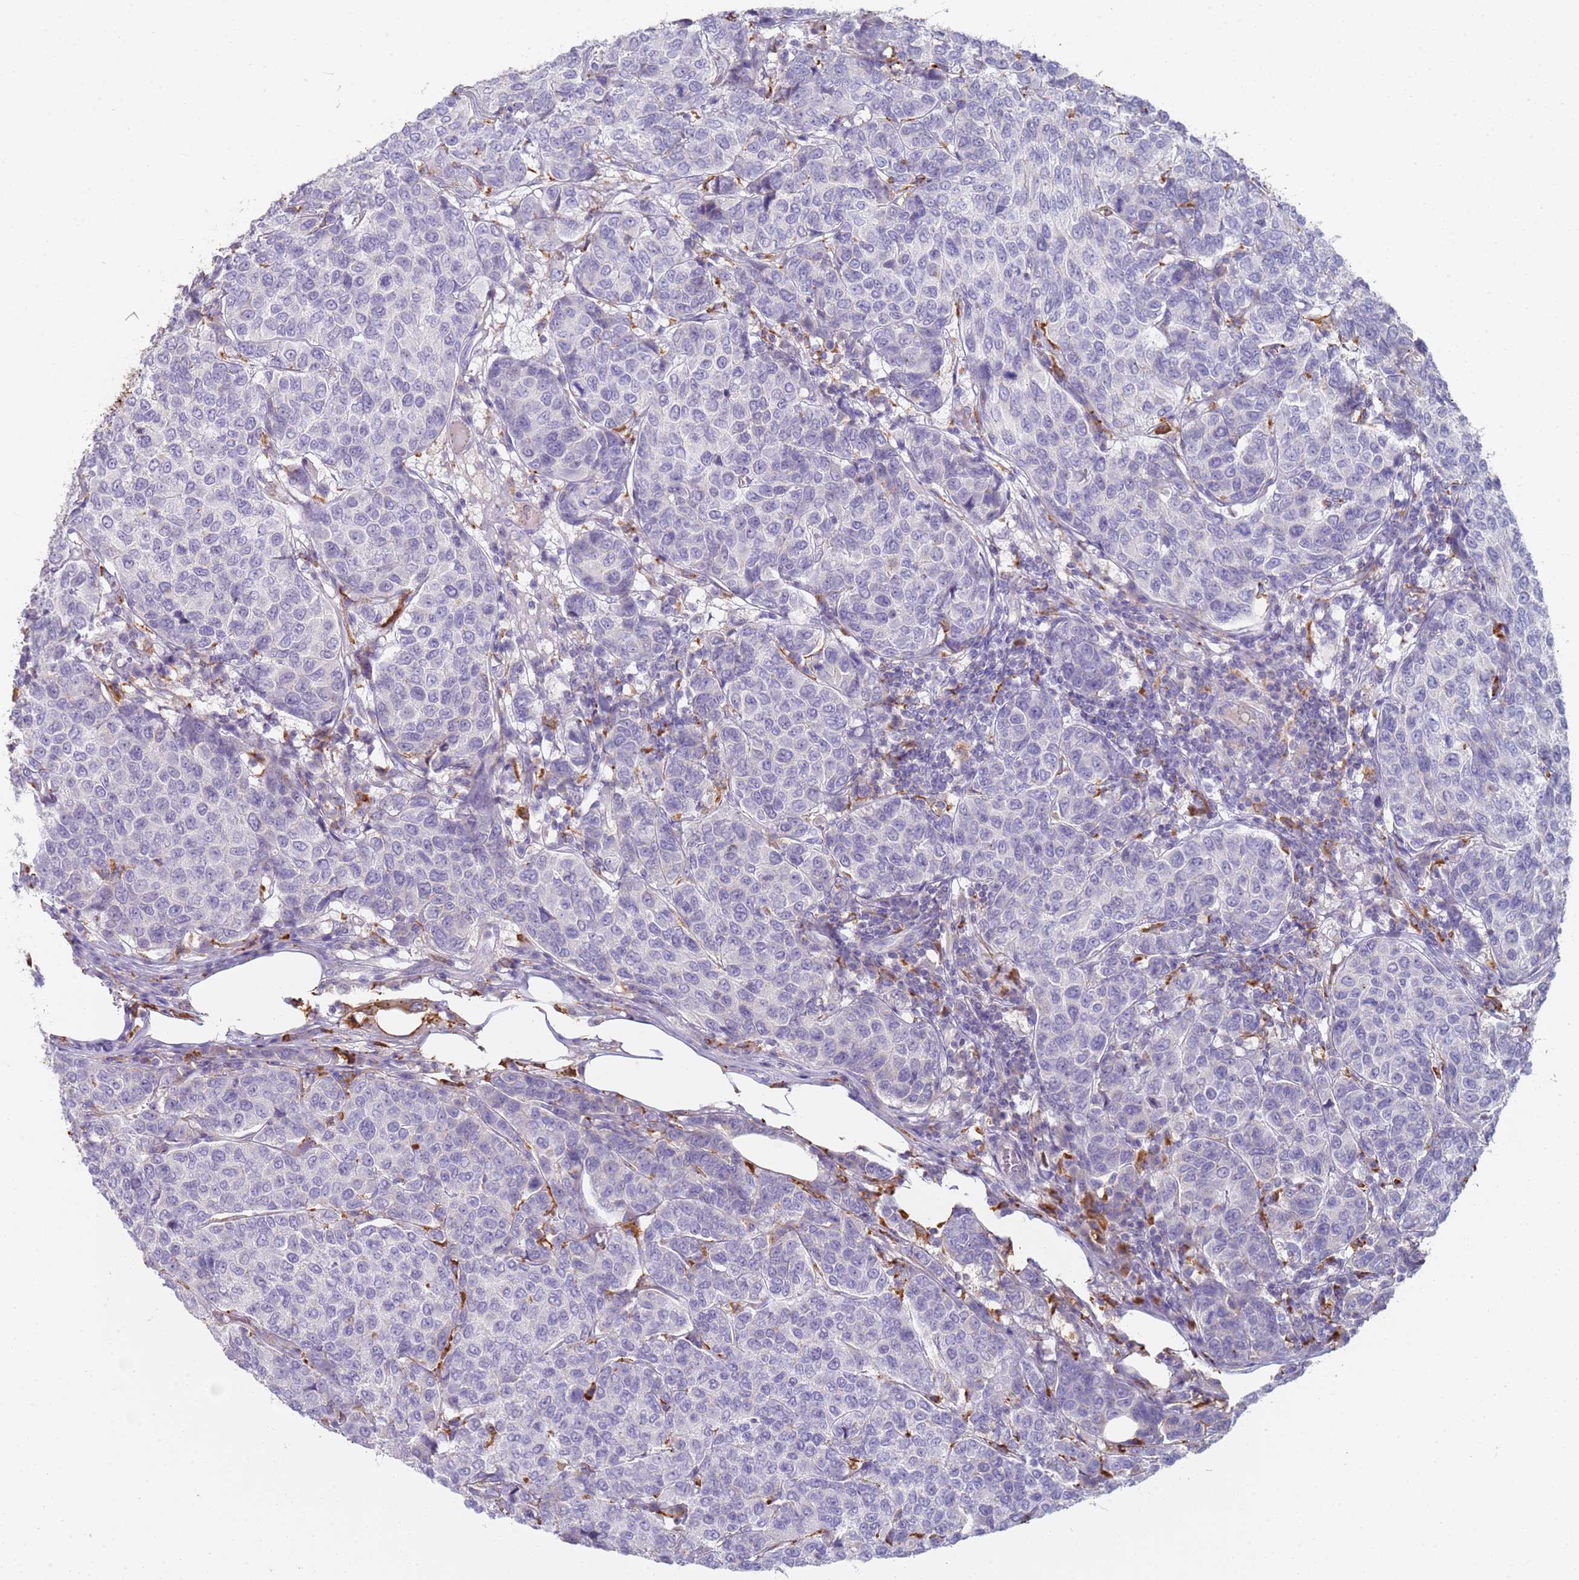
{"staining": {"intensity": "negative", "quantity": "none", "location": "none"}, "tissue": "breast cancer", "cell_type": "Tumor cells", "image_type": "cancer", "snomed": [{"axis": "morphology", "description": "Duct carcinoma"}, {"axis": "topography", "description": "Breast"}], "caption": "This is a image of immunohistochemistry (IHC) staining of breast cancer, which shows no positivity in tumor cells.", "gene": "TMEM229B", "patient": {"sex": "female", "age": 55}}